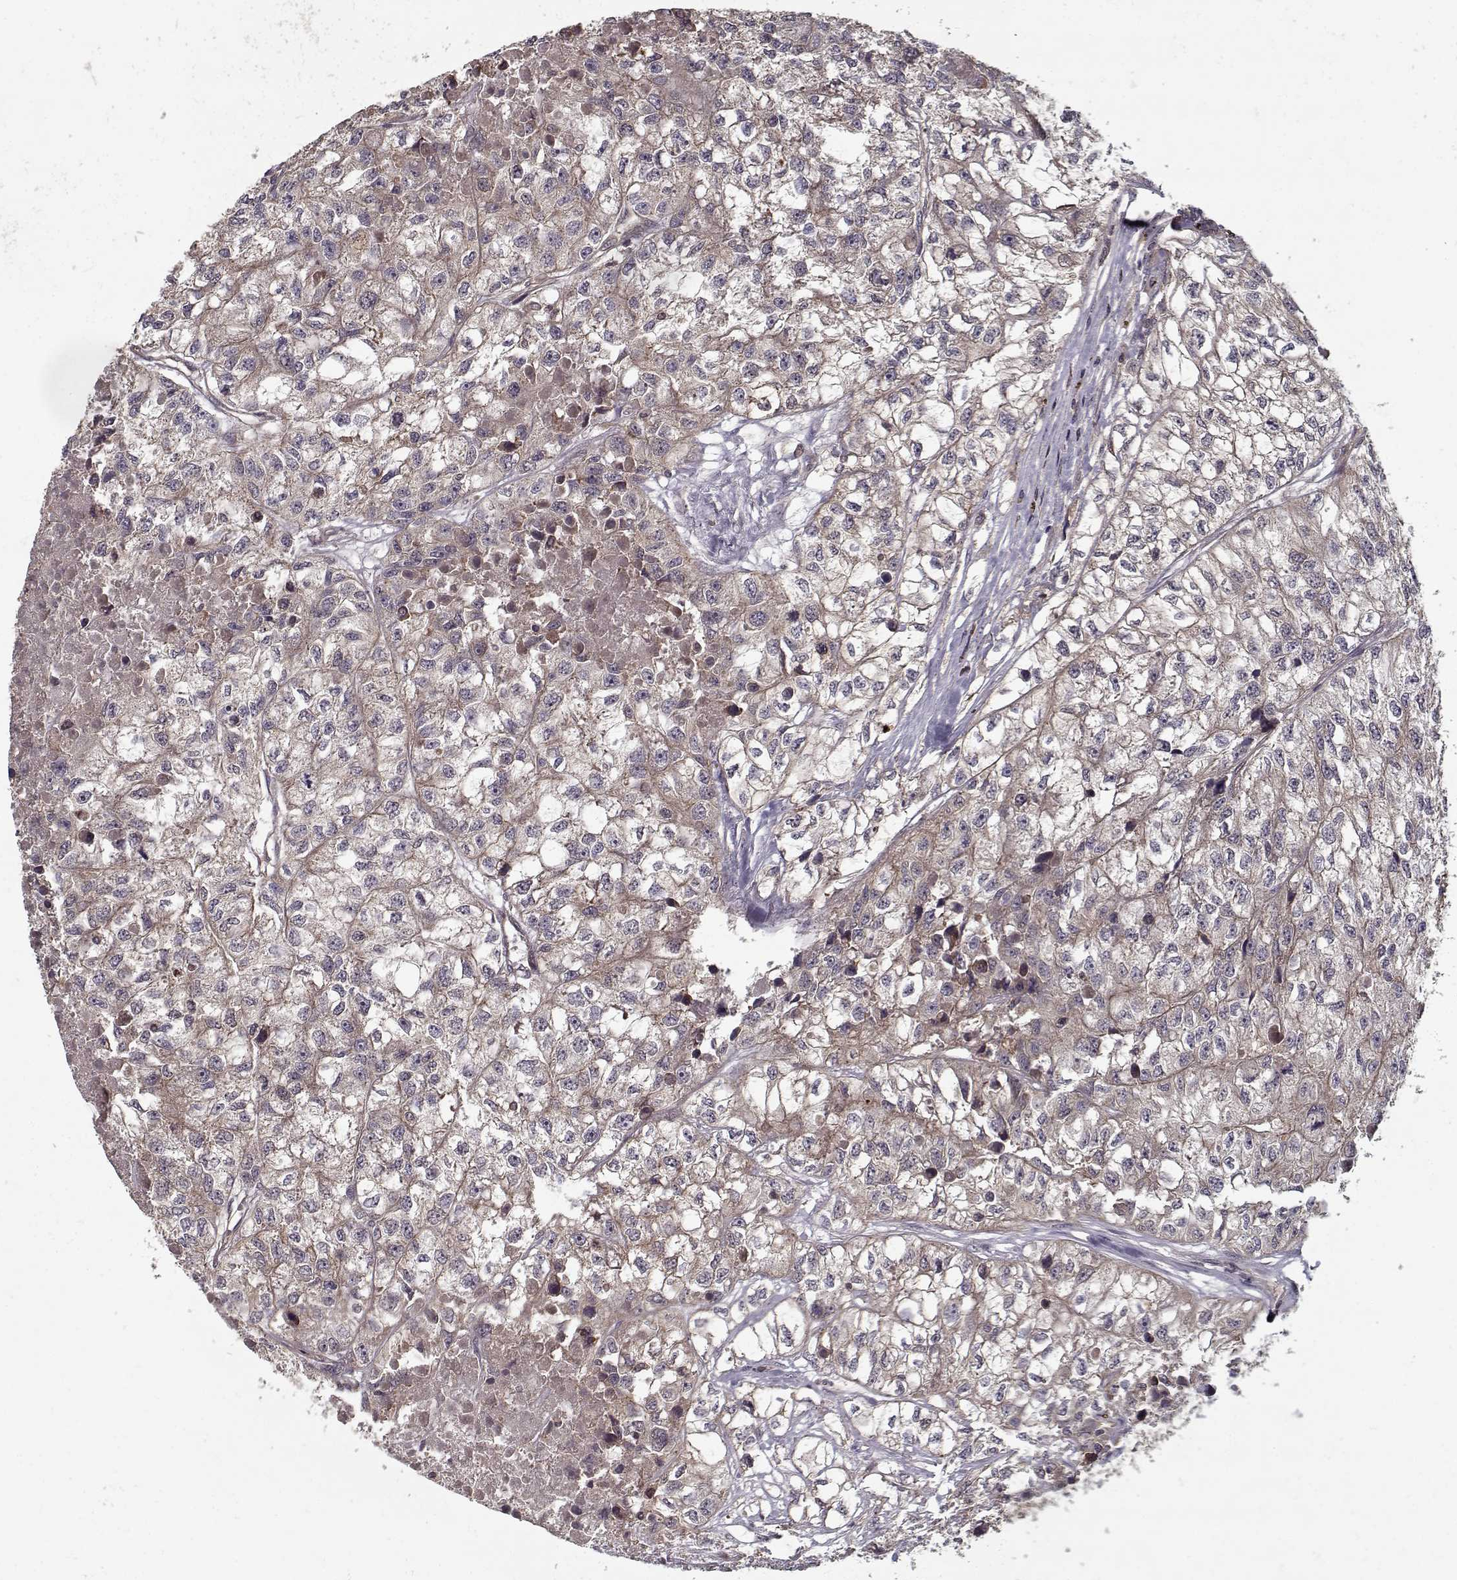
{"staining": {"intensity": "weak", "quantity": "<25%", "location": "cytoplasmic/membranous"}, "tissue": "renal cancer", "cell_type": "Tumor cells", "image_type": "cancer", "snomed": [{"axis": "morphology", "description": "Adenocarcinoma, NOS"}, {"axis": "topography", "description": "Kidney"}], "caption": "There is no significant positivity in tumor cells of renal adenocarcinoma. The staining is performed using DAB (3,3'-diaminobenzidine) brown chromogen with nuclei counter-stained in using hematoxylin.", "gene": "PPP1R12A", "patient": {"sex": "male", "age": 56}}